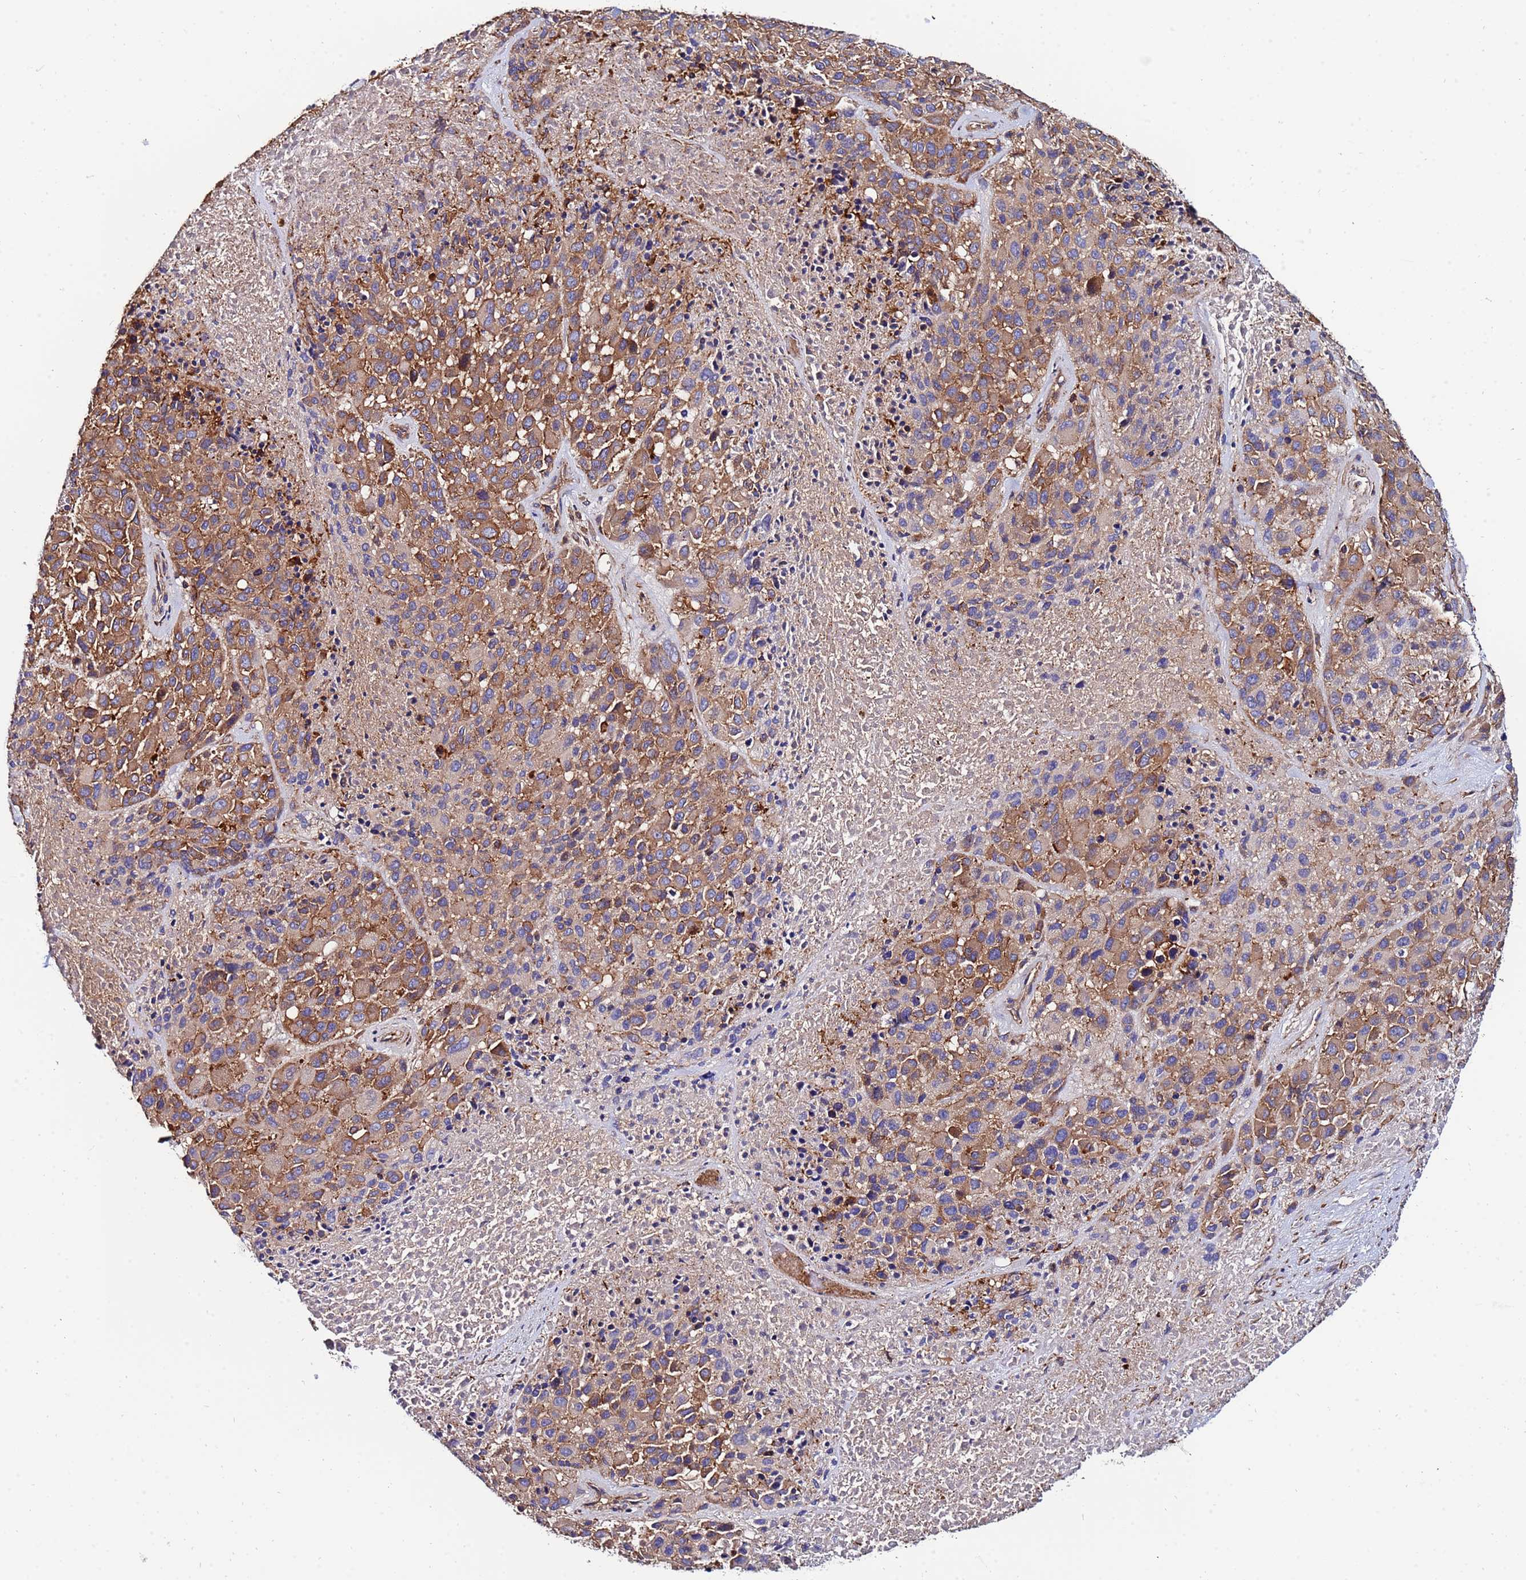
{"staining": {"intensity": "moderate", "quantity": ">75%", "location": "cytoplasmic/membranous"}, "tissue": "melanoma", "cell_type": "Tumor cells", "image_type": "cancer", "snomed": [{"axis": "morphology", "description": "Malignant melanoma, Metastatic site"}, {"axis": "topography", "description": "Skin"}], "caption": "Immunohistochemistry (IHC) staining of melanoma, which shows medium levels of moderate cytoplasmic/membranous expression in about >75% of tumor cells indicating moderate cytoplasmic/membranous protein positivity. The staining was performed using DAB (3,3'-diaminobenzidine) (brown) for protein detection and nuclei were counterstained in hematoxylin (blue).", "gene": "POTEE", "patient": {"sex": "female", "age": 81}}